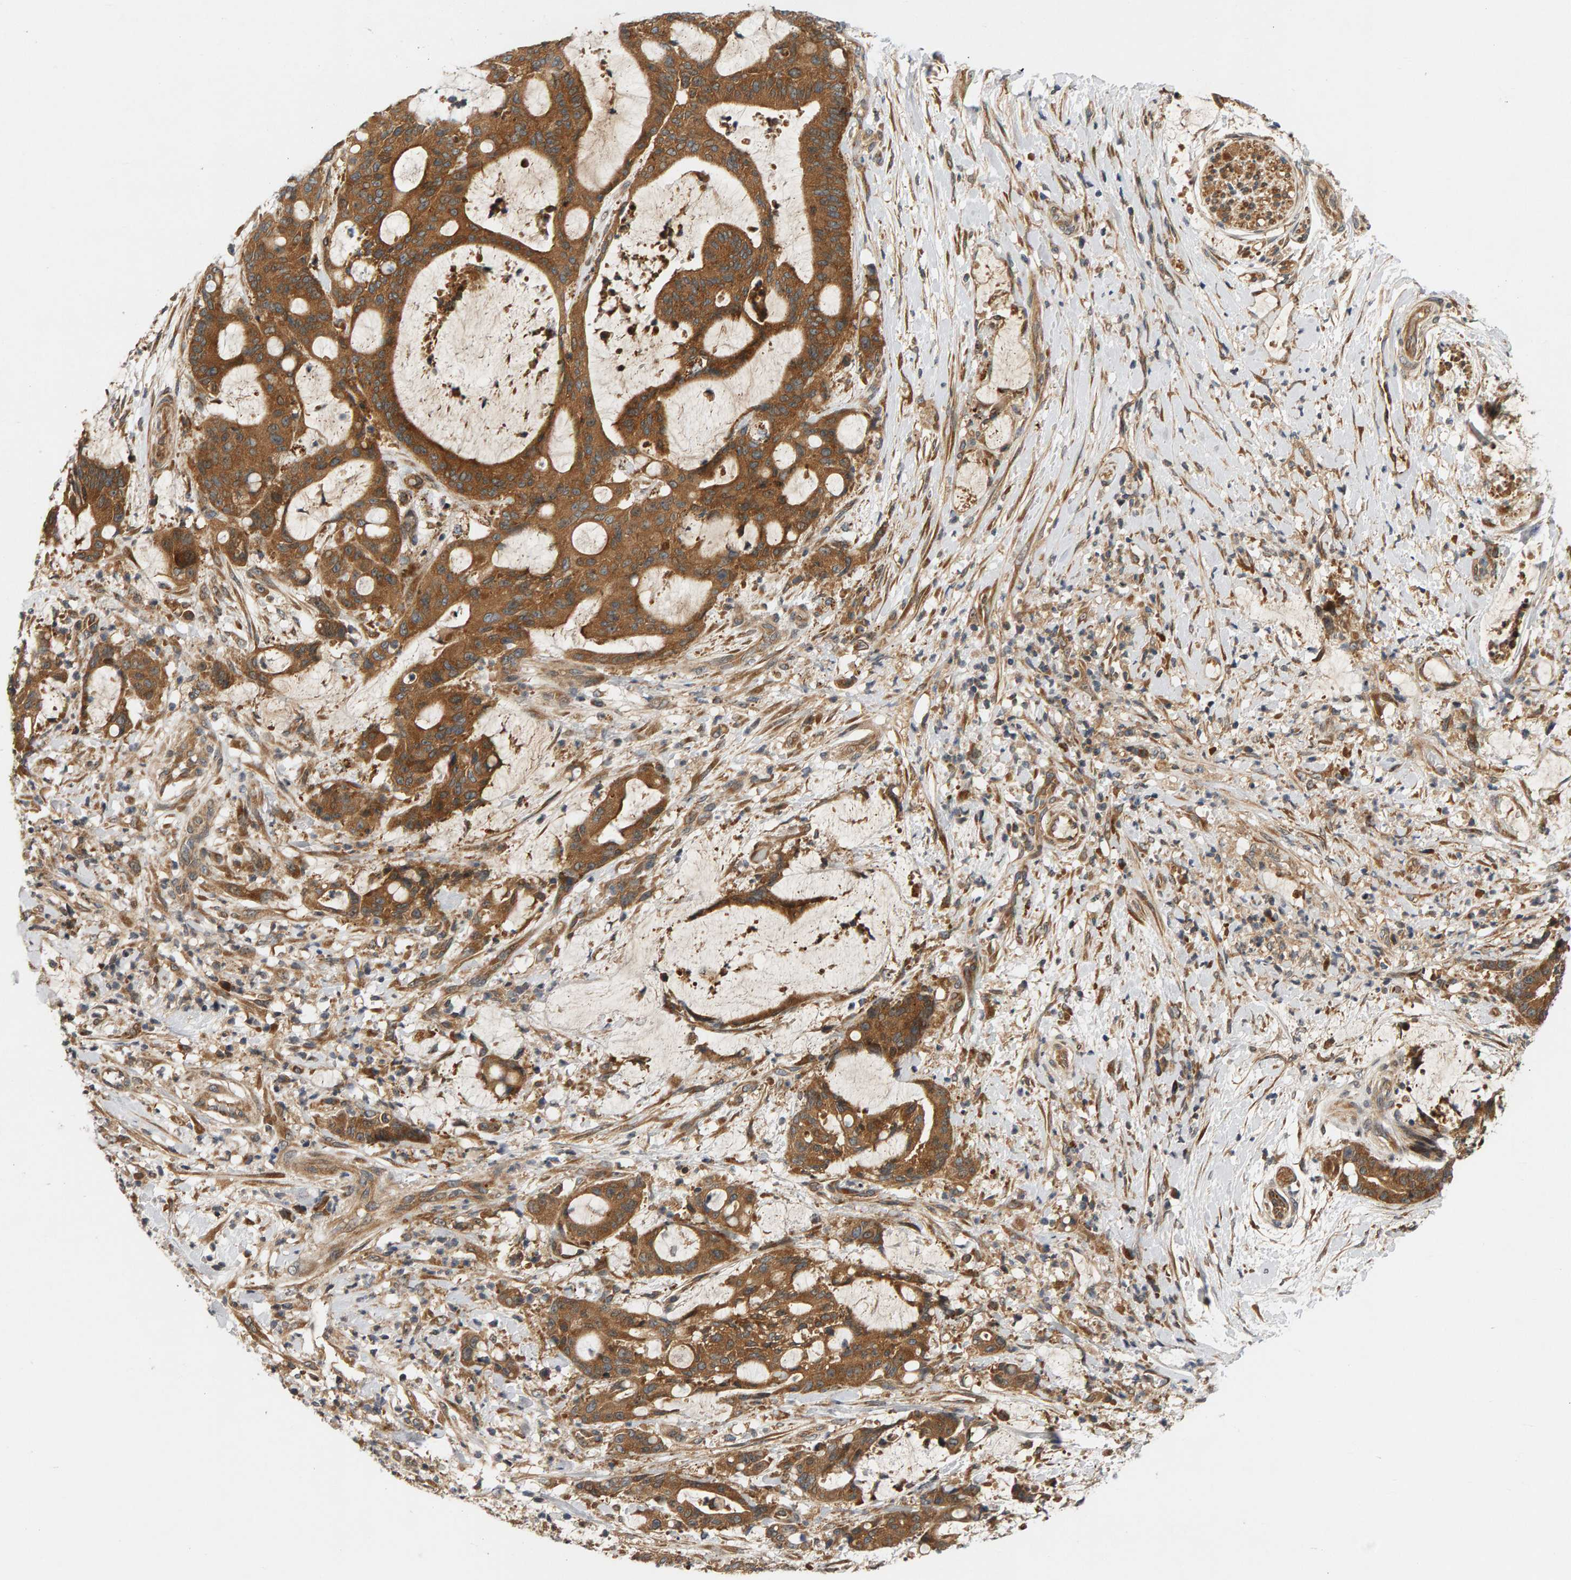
{"staining": {"intensity": "strong", "quantity": ">75%", "location": "cytoplasmic/membranous"}, "tissue": "liver cancer", "cell_type": "Tumor cells", "image_type": "cancer", "snomed": [{"axis": "morphology", "description": "Normal tissue, NOS"}, {"axis": "morphology", "description": "Cholangiocarcinoma"}, {"axis": "topography", "description": "Liver"}, {"axis": "topography", "description": "Peripheral nerve tissue"}], "caption": "Protein expression by IHC displays strong cytoplasmic/membranous positivity in about >75% of tumor cells in liver cancer (cholangiocarcinoma).", "gene": "BAHCC1", "patient": {"sex": "female", "age": 73}}